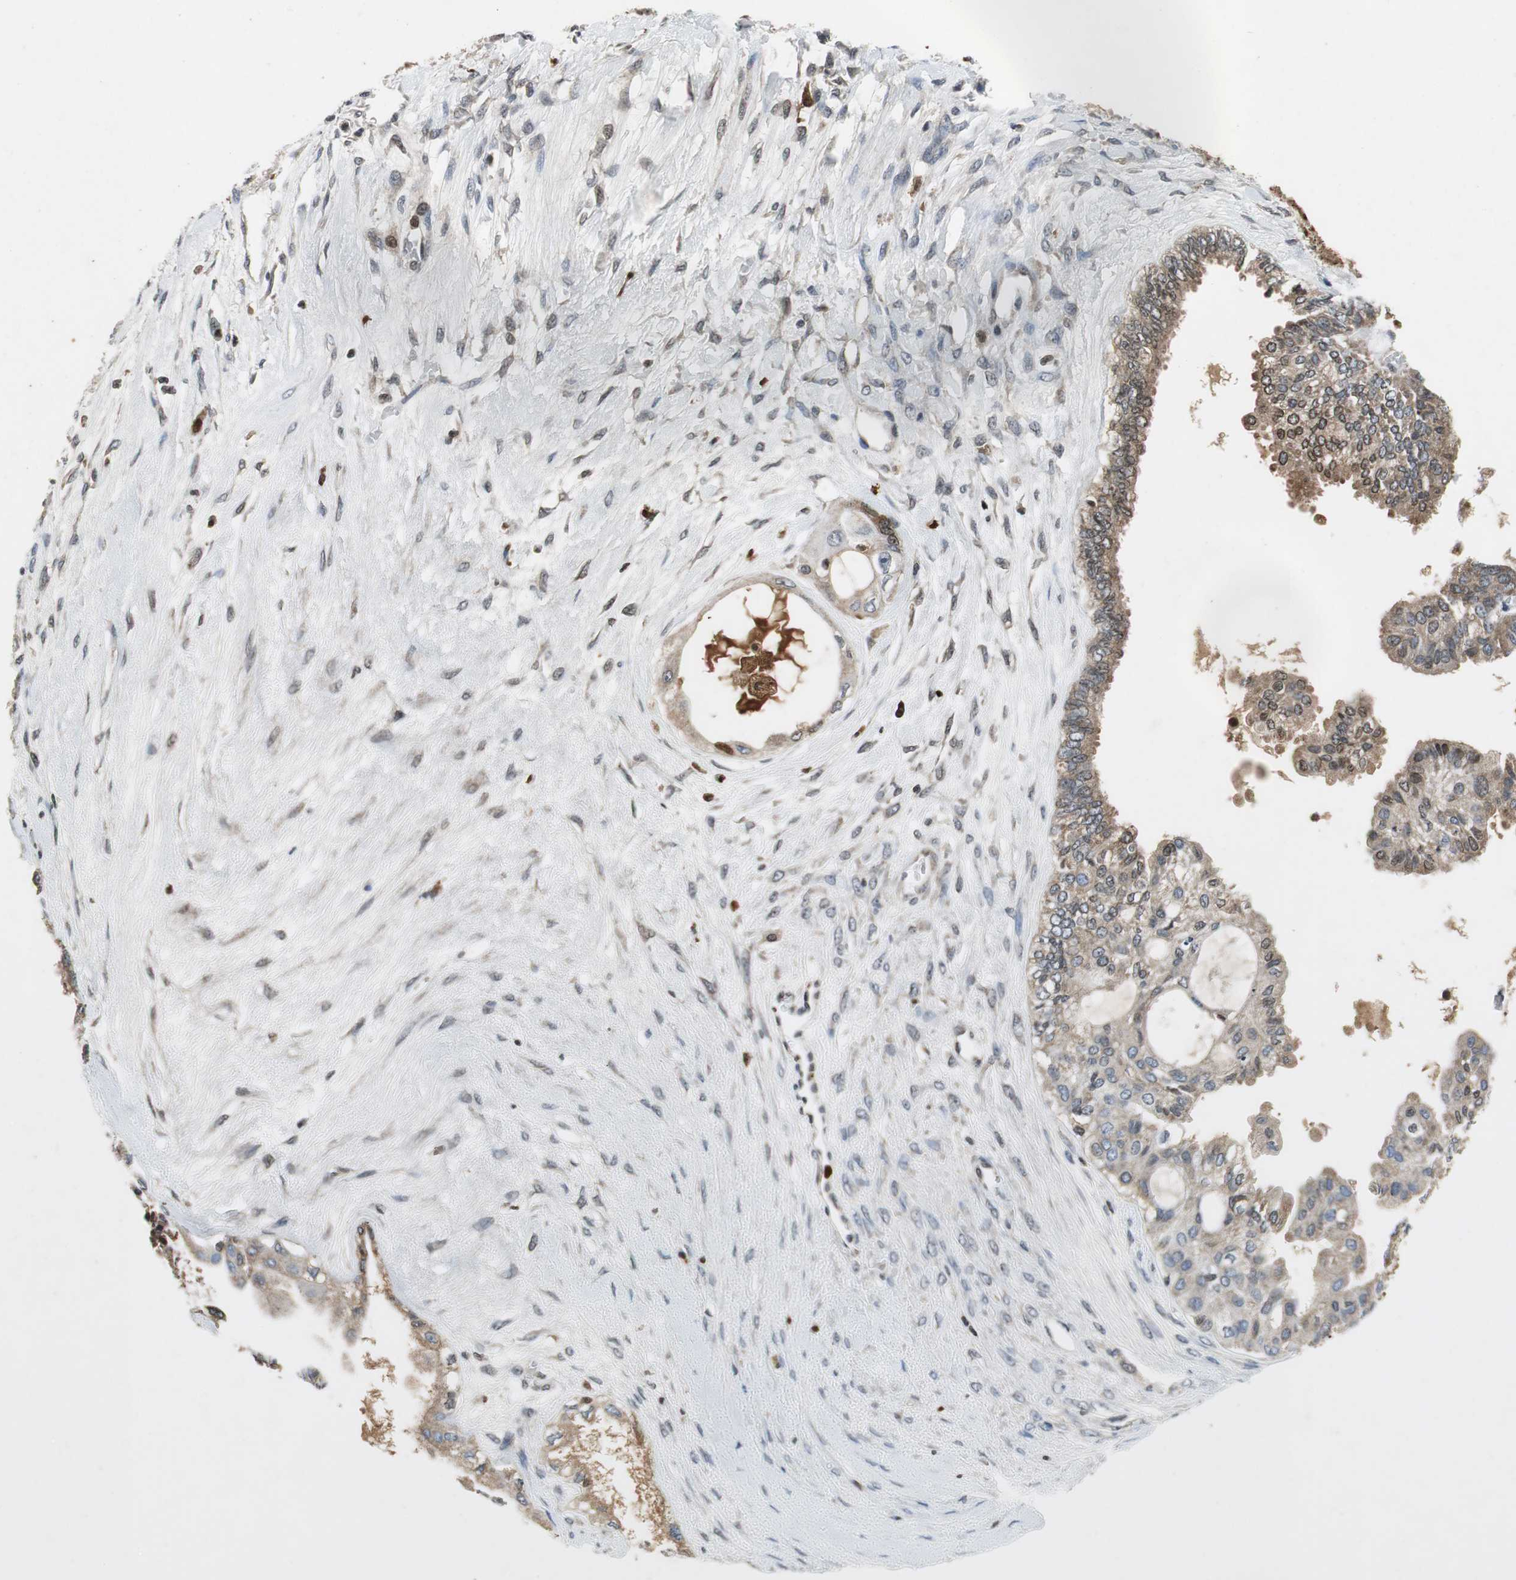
{"staining": {"intensity": "weak", "quantity": "25%-75%", "location": "cytoplasmic/membranous,nuclear"}, "tissue": "ovarian cancer", "cell_type": "Tumor cells", "image_type": "cancer", "snomed": [{"axis": "morphology", "description": "Carcinoma, NOS"}, {"axis": "morphology", "description": "Carcinoma, endometroid"}, {"axis": "topography", "description": "Ovary"}], "caption": "Carcinoma (ovarian) tissue shows weak cytoplasmic/membranous and nuclear positivity in approximately 25%-75% of tumor cells, visualized by immunohistochemistry.", "gene": "ORM1", "patient": {"sex": "female", "age": 50}}